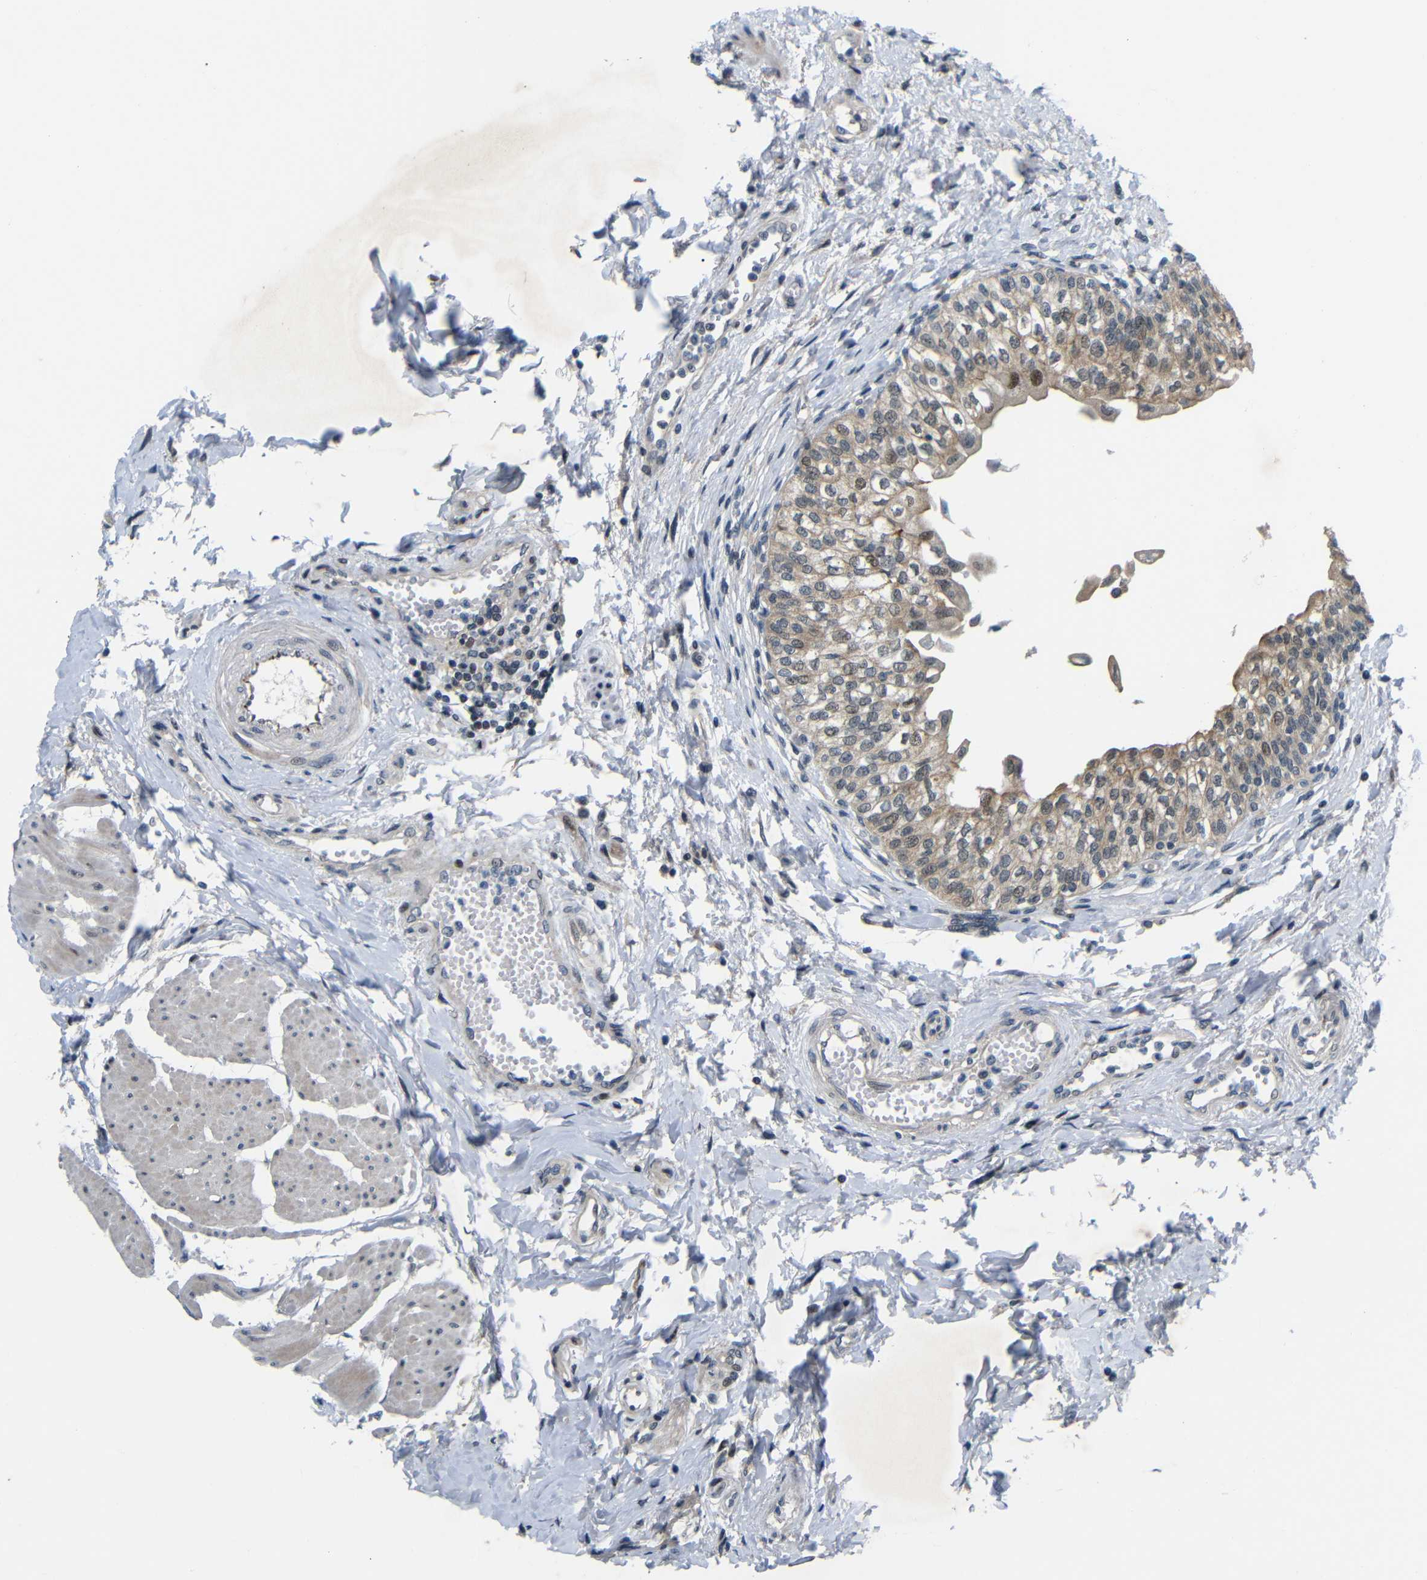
{"staining": {"intensity": "moderate", "quantity": ">75%", "location": "cytoplasmic/membranous,nuclear"}, "tissue": "urinary bladder", "cell_type": "Urothelial cells", "image_type": "normal", "snomed": [{"axis": "morphology", "description": "Normal tissue, NOS"}, {"axis": "topography", "description": "Urinary bladder"}], "caption": "The immunohistochemical stain shows moderate cytoplasmic/membranous,nuclear staining in urothelial cells of benign urinary bladder. (brown staining indicates protein expression, while blue staining denotes nuclei).", "gene": "SYDE1", "patient": {"sex": "male", "age": 55}}